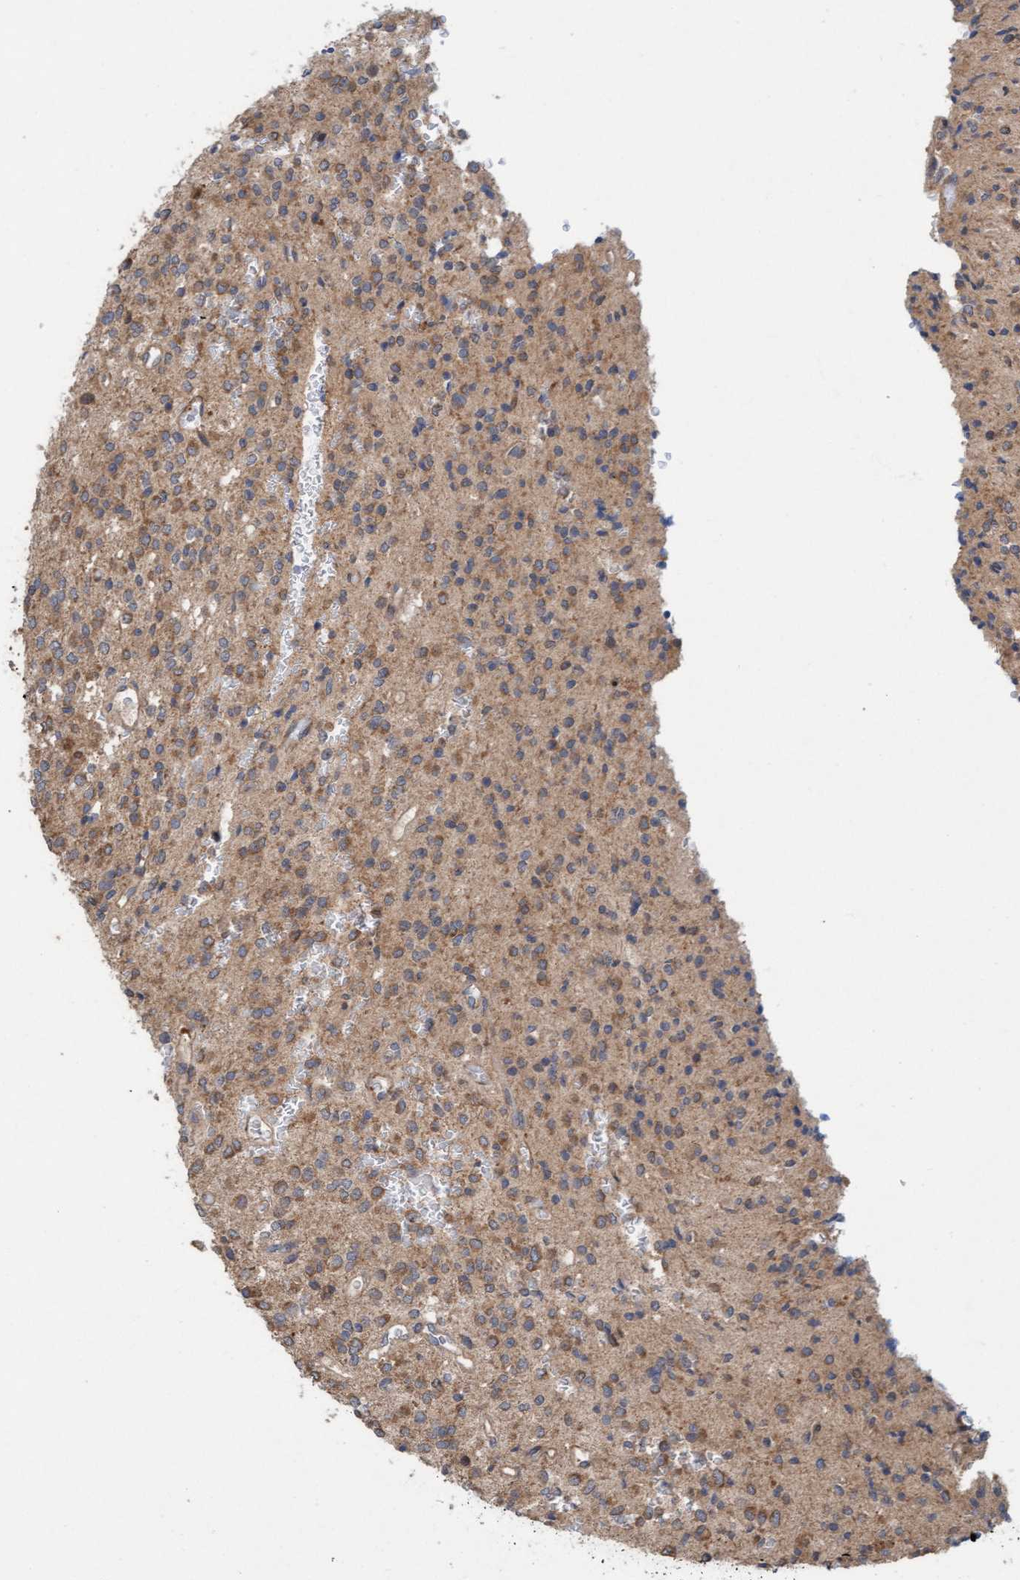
{"staining": {"intensity": "weak", "quantity": ">75%", "location": "cytoplasmic/membranous"}, "tissue": "glioma", "cell_type": "Tumor cells", "image_type": "cancer", "snomed": [{"axis": "morphology", "description": "Glioma, malignant, High grade"}, {"axis": "topography", "description": "Brain"}], "caption": "DAB immunohistochemical staining of human glioma demonstrates weak cytoplasmic/membranous protein positivity in about >75% of tumor cells.", "gene": "MLXIP", "patient": {"sex": "male", "age": 34}}